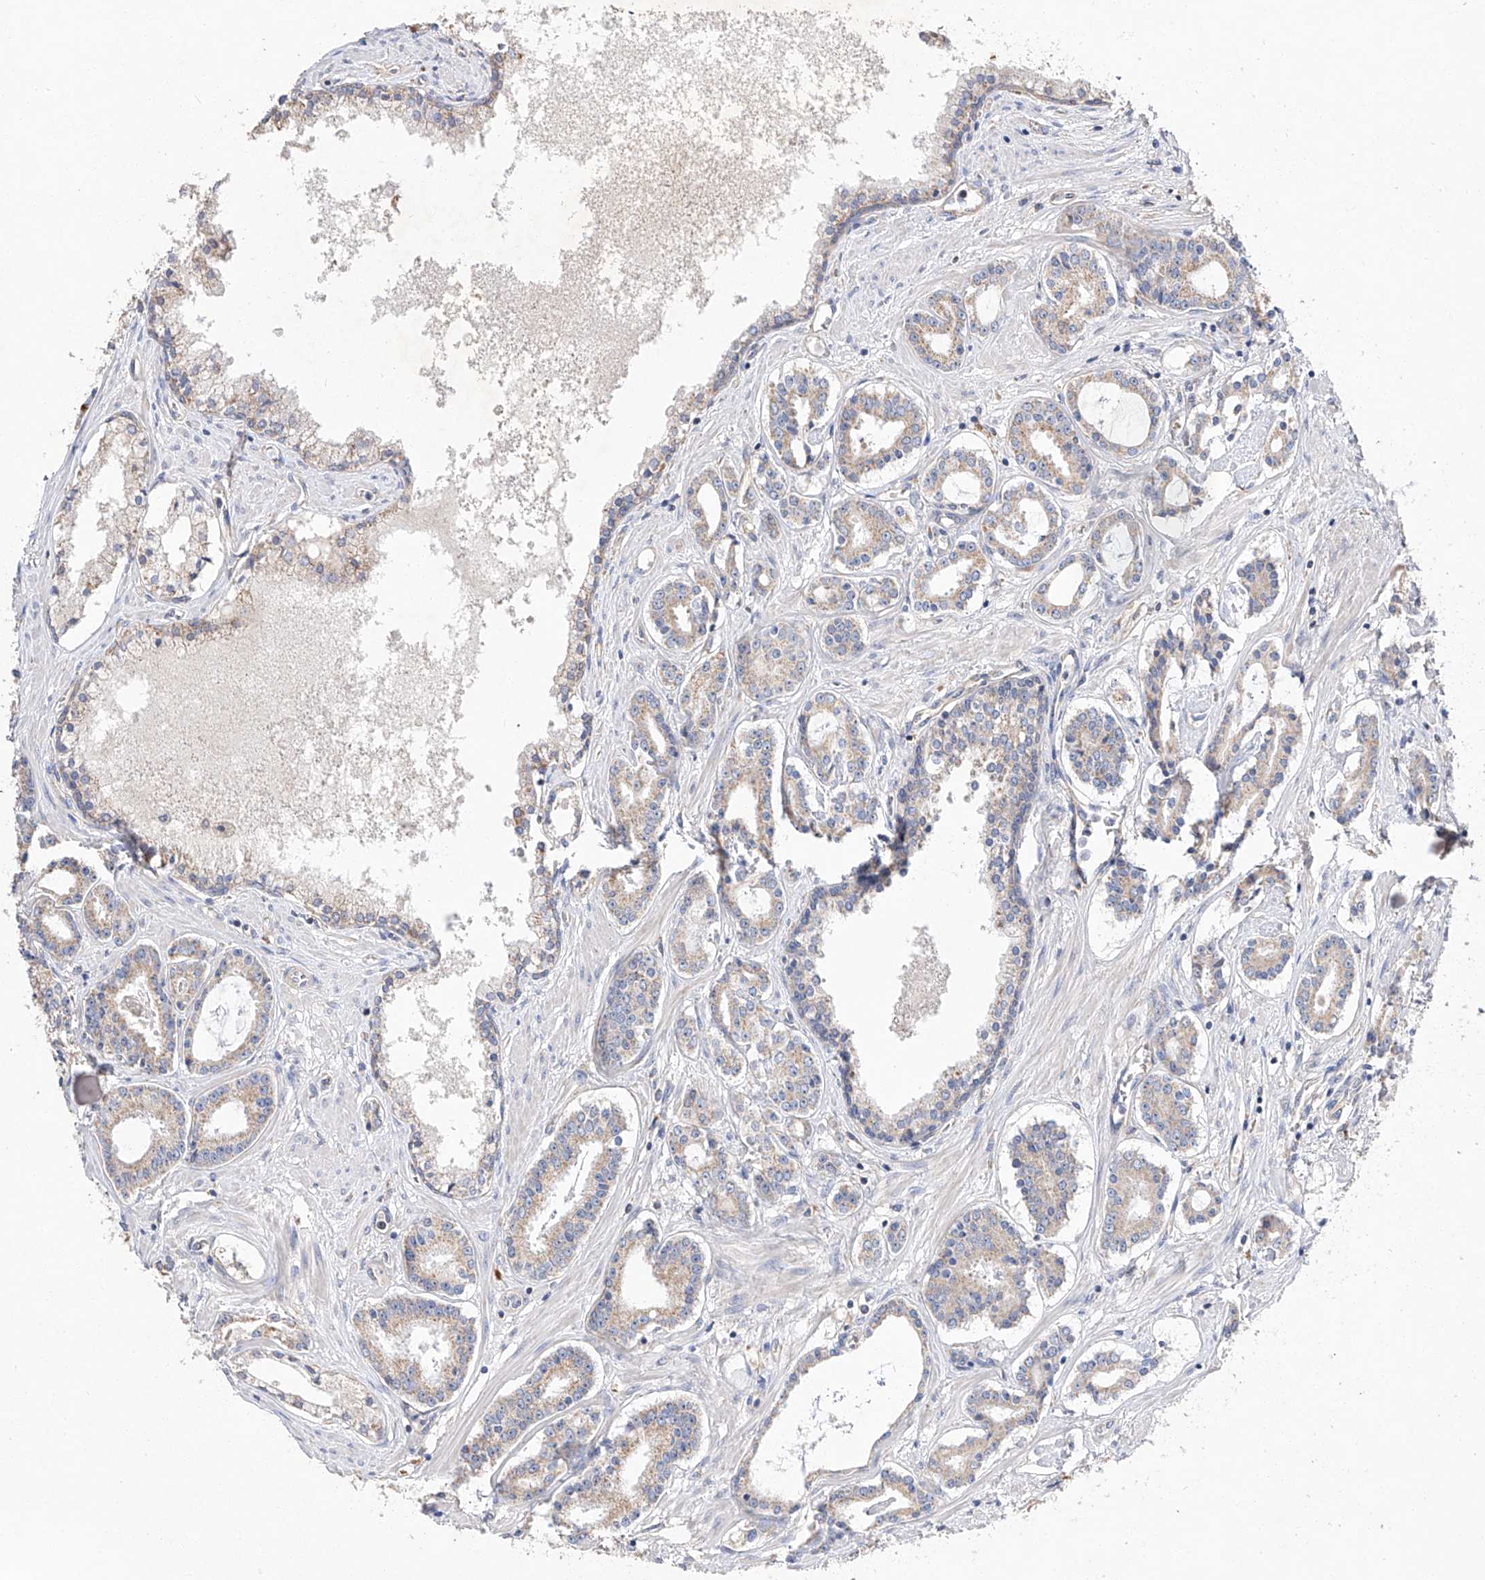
{"staining": {"intensity": "negative", "quantity": "none", "location": "none"}, "tissue": "prostate cancer", "cell_type": "Tumor cells", "image_type": "cancer", "snomed": [{"axis": "morphology", "description": "Adenocarcinoma, High grade"}, {"axis": "topography", "description": "Prostate"}], "caption": "Immunohistochemistry (IHC) of human prostate high-grade adenocarcinoma demonstrates no positivity in tumor cells.", "gene": "AMD1", "patient": {"sex": "male", "age": 58}}